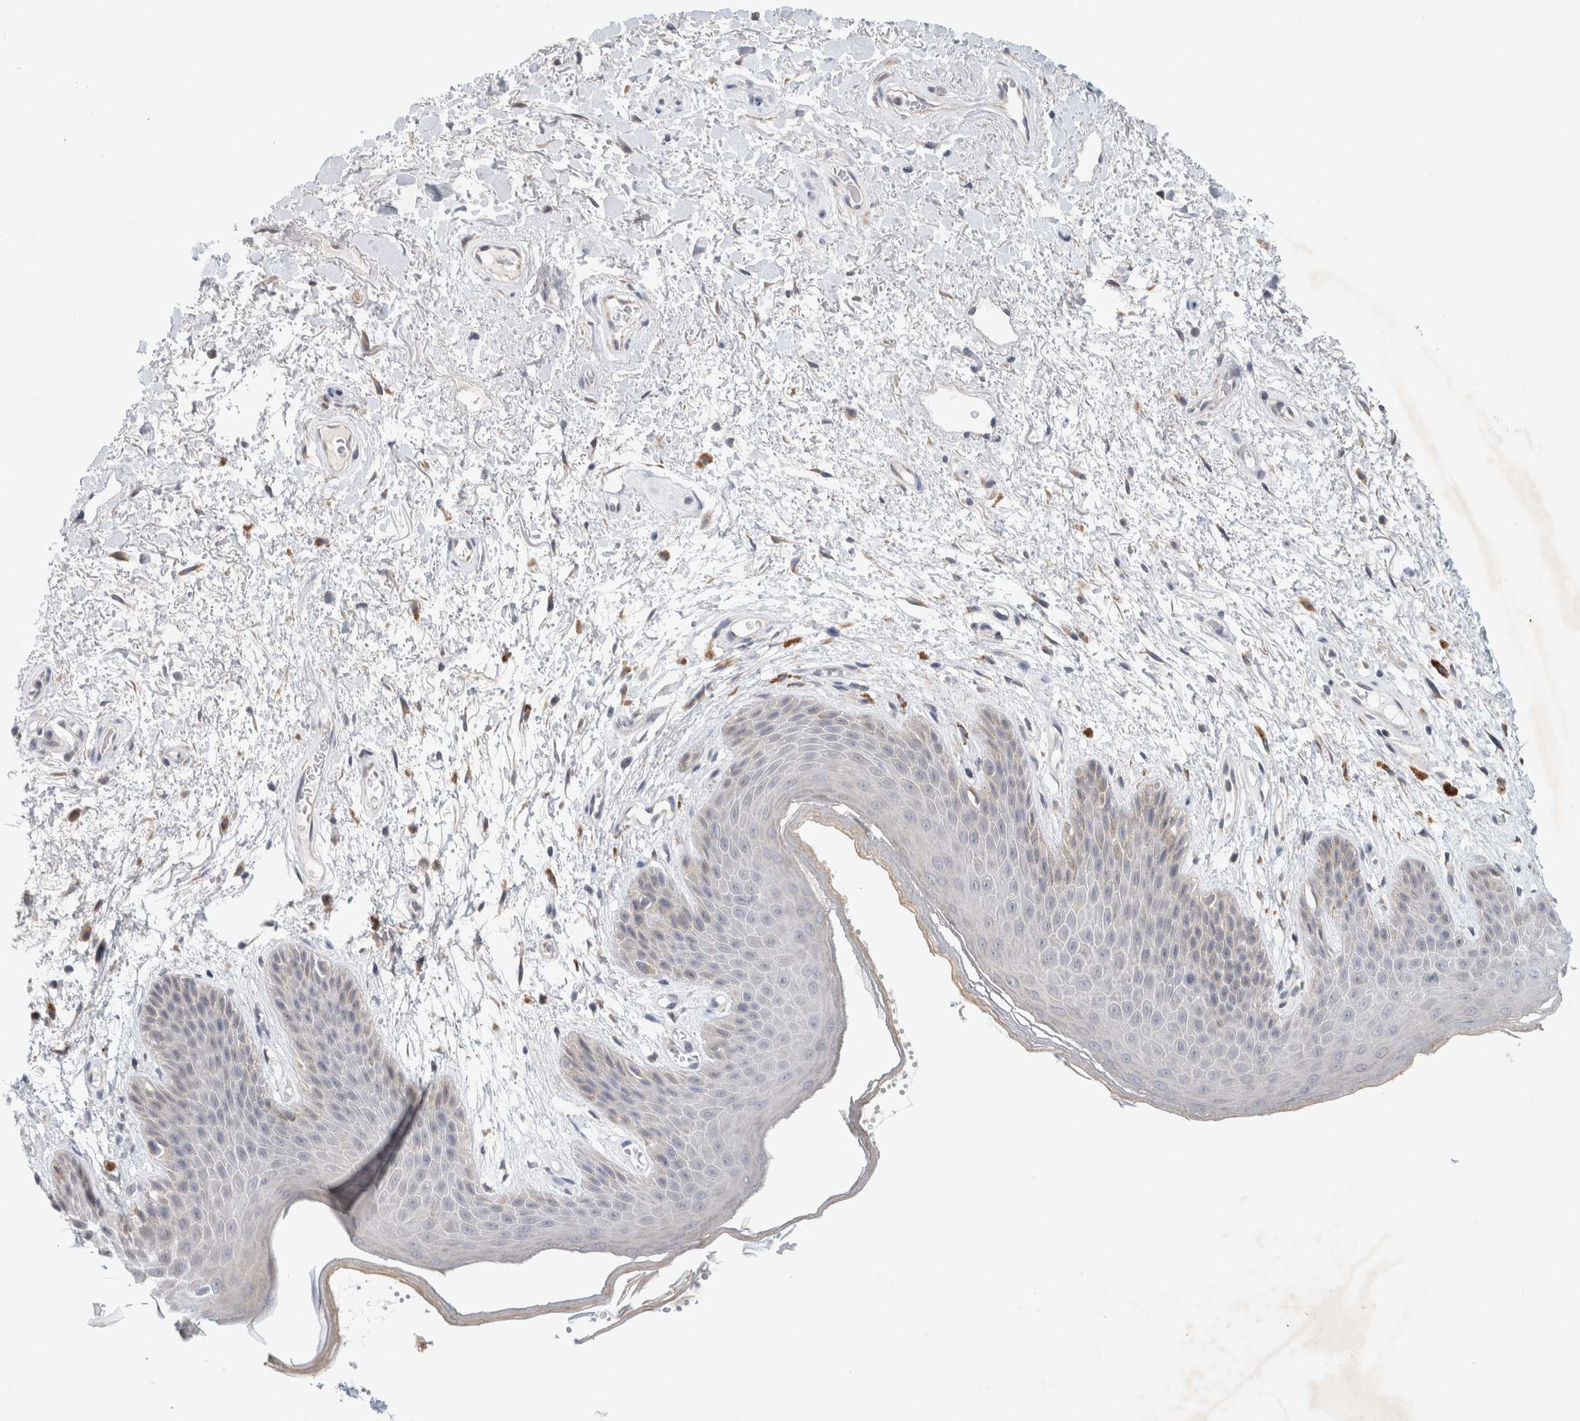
{"staining": {"intensity": "weak", "quantity": "<25%", "location": "cytoplasmic/membranous"}, "tissue": "skin", "cell_type": "Epidermal cells", "image_type": "normal", "snomed": [{"axis": "morphology", "description": "Normal tissue, NOS"}, {"axis": "topography", "description": "Anal"}], "caption": "This histopathology image is of unremarkable skin stained with immunohistochemistry to label a protein in brown with the nuclei are counter-stained blue. There is no staining in epidermal cells. (DAB (3,3'-diaminobenzidine) immunohistochemistry (IHC) with hematoxylin counter stain).", "gene": "NEDD4L", "patient": {"sex": "male", "age": 74}}